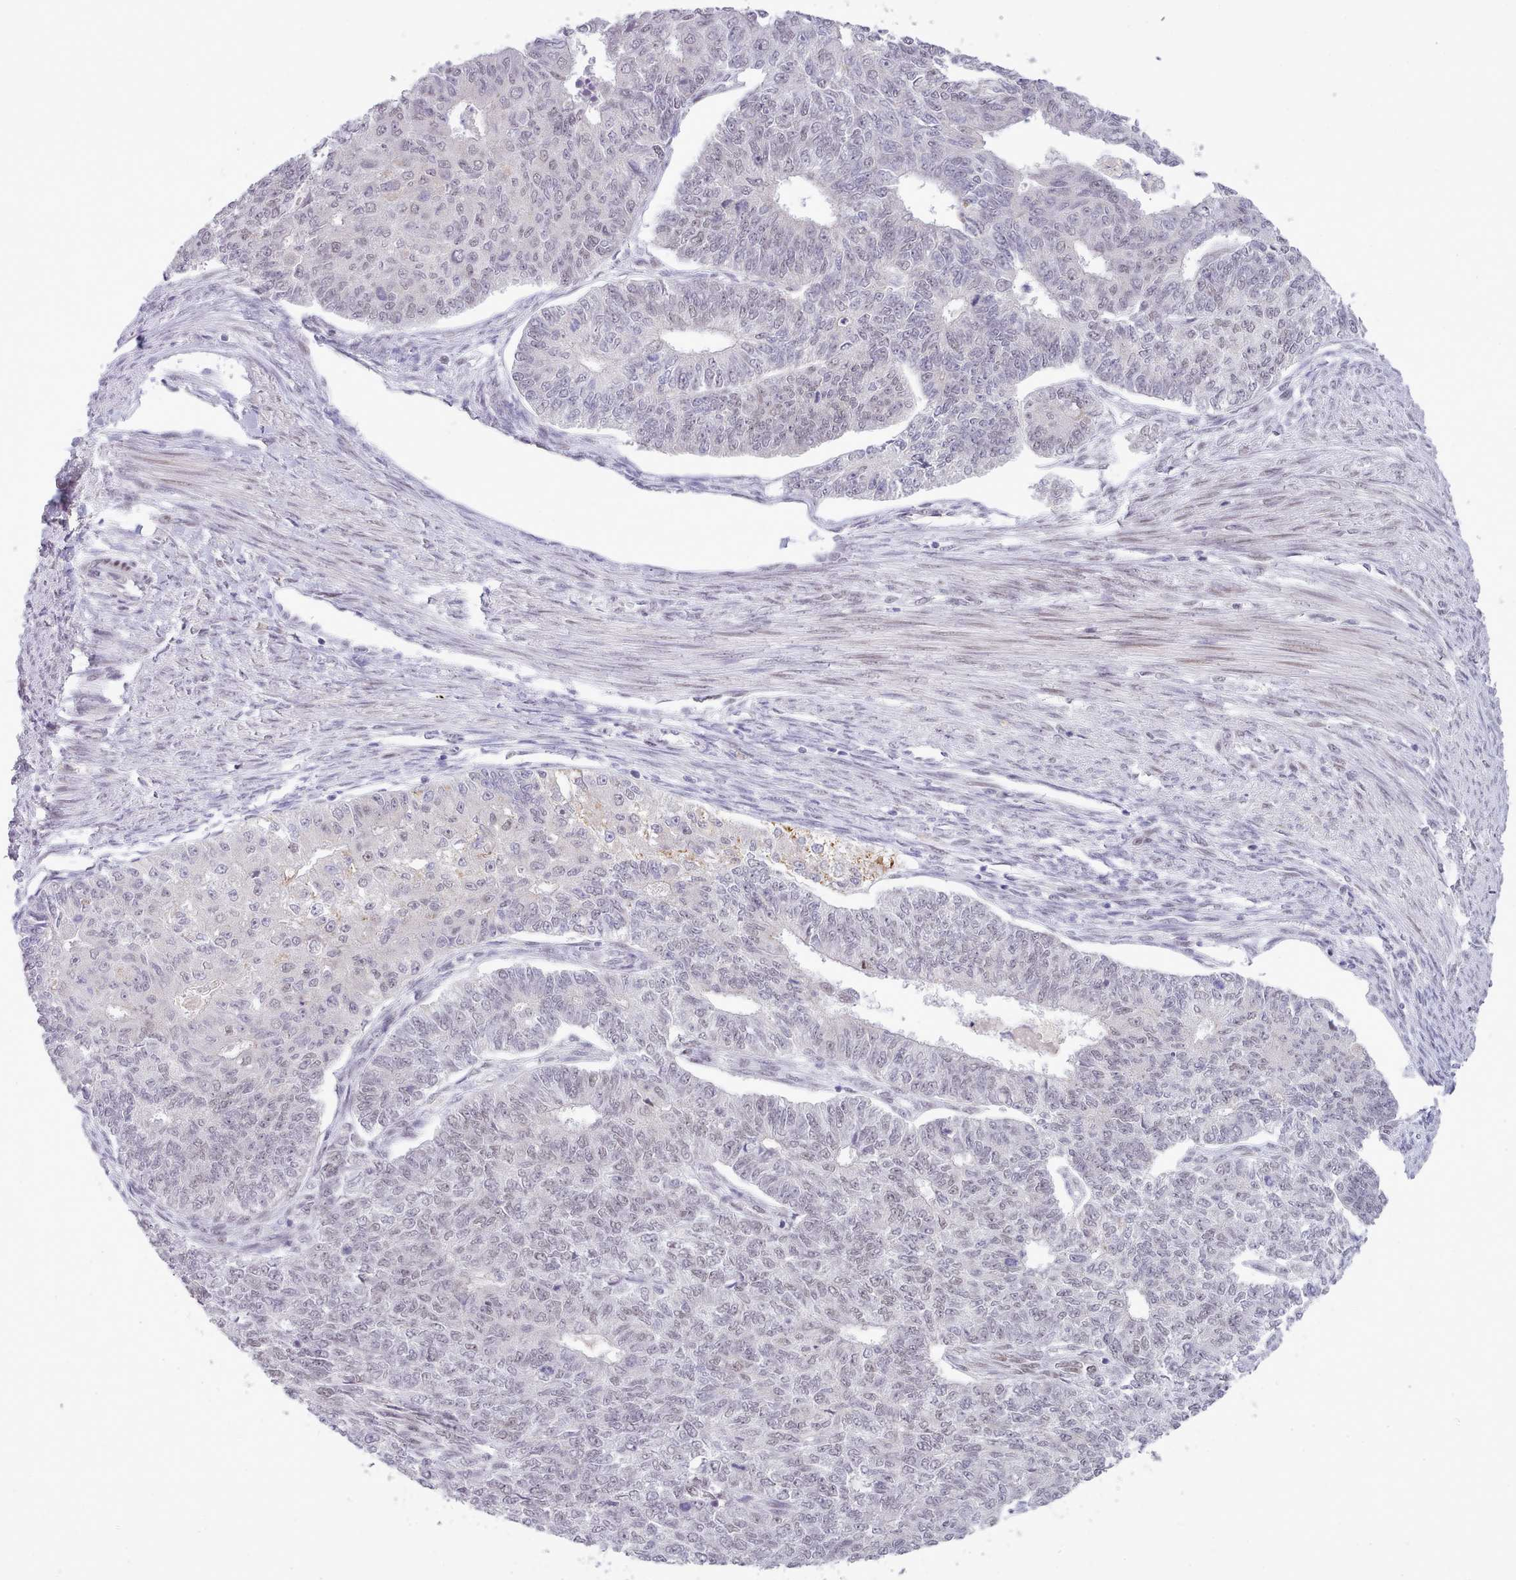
{"staining": {"intensity": "weak", "quantity": "<25%", "location": "nuclear"}, "tissue": "endometrial cancer", "cell_type": "Tumor cells", "image_type": "cancer", "snomed": [{"axis": "morphology", "description": "Adenocarcinoma, NOS"}, {"axis": "topography", "description": "Endometrium"}], "caption": "A high-resolution photomicrograph shows immunohistochemistry (IHC) staining of adenocarcinoma (endometrial), which demonstrates no significant positivity in tumor cells.", "gene": "RFX1", "patient": {"sex": "female", "age": 32}}